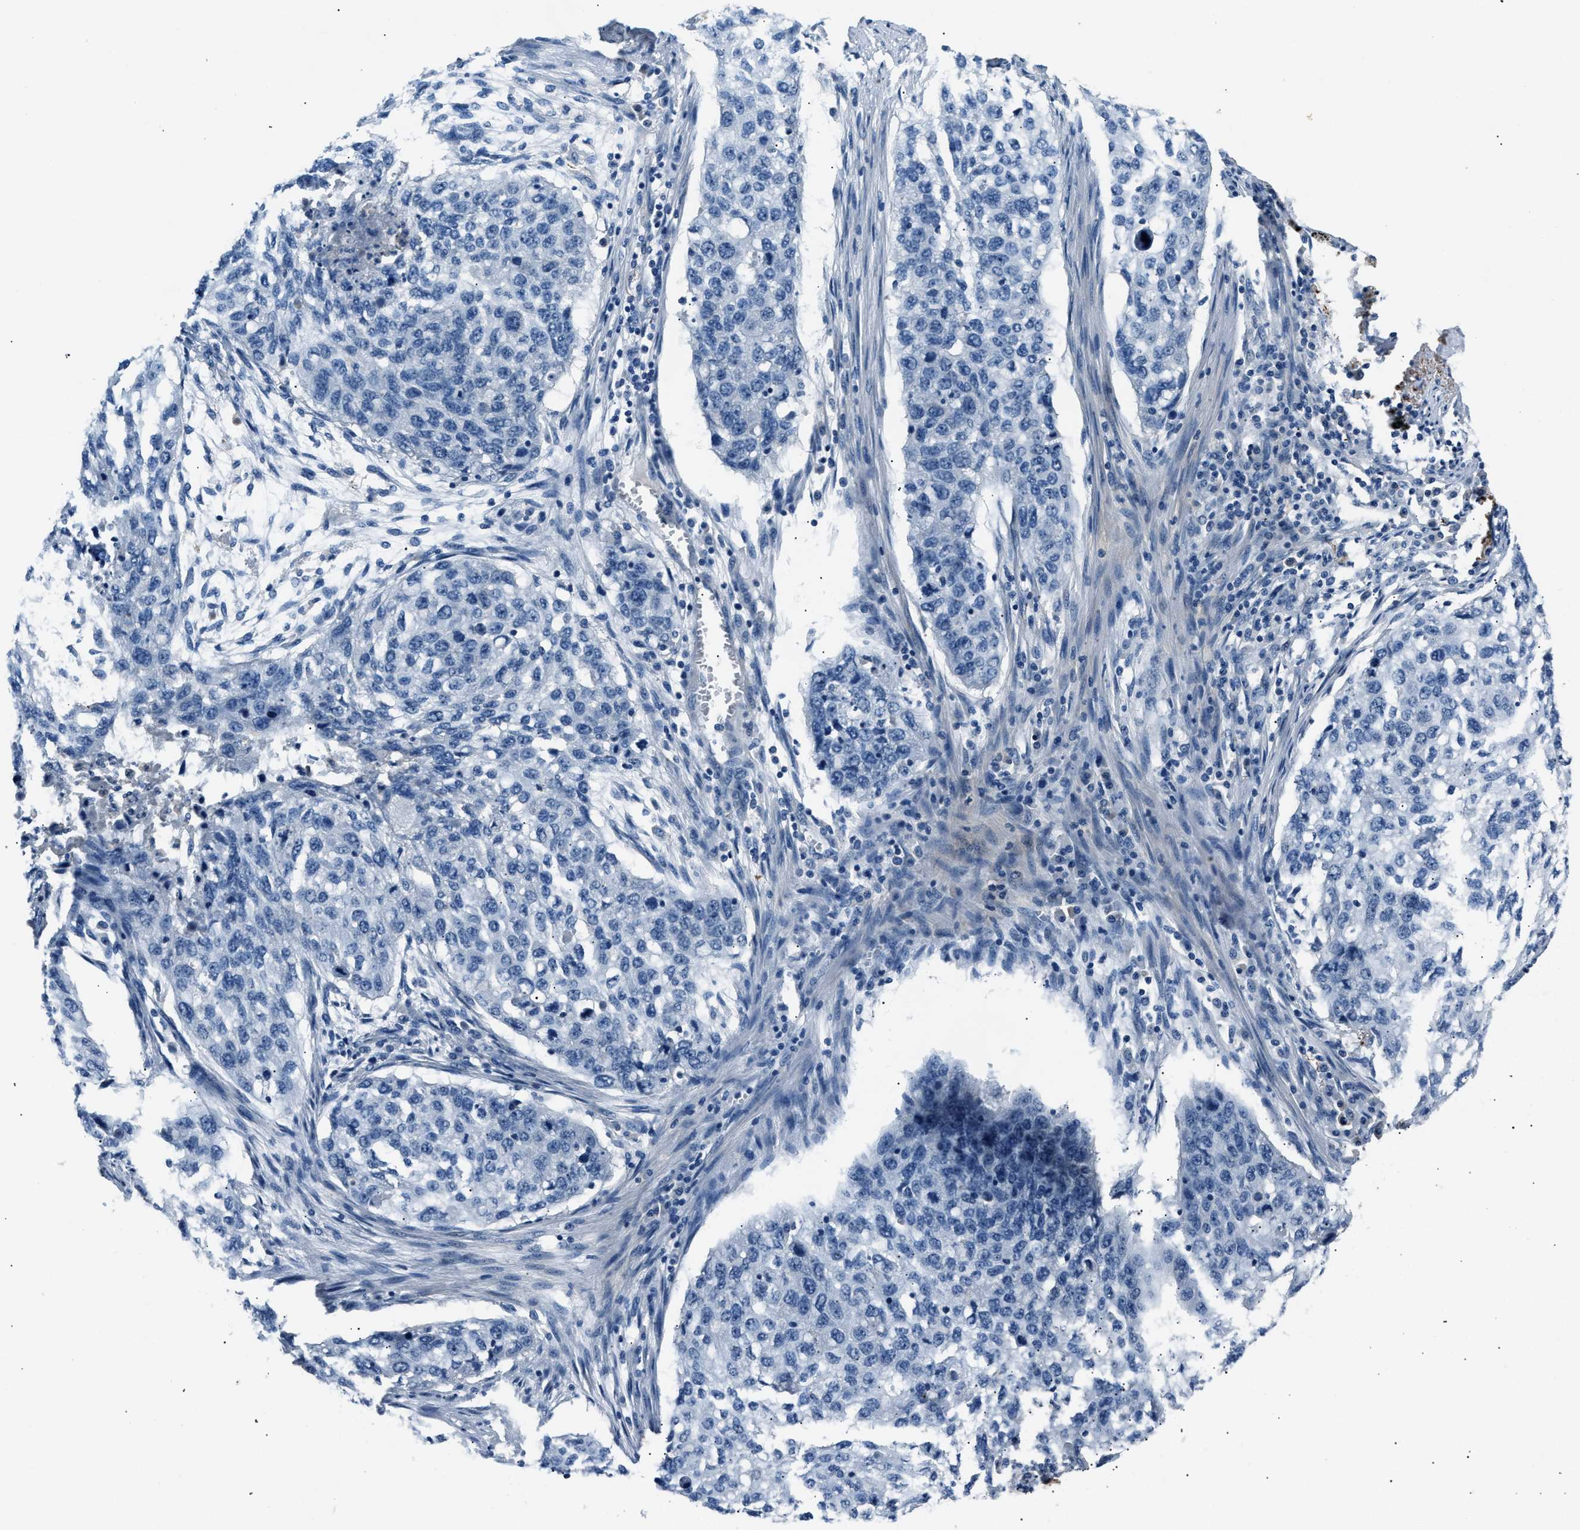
{"staining": {"intensity": "negative", "quantity": "none", "location": "none"}, "tissue": "lung cancer", "cell_type": "Tumor cells", "image_type": "cancer", "snomed": [{"axis": "morphology", "description": "Squamous cell carcinoma, NOS"}, {"axis": "topography", "description": "Lung"}], "caption": "This image is of lung cancer (squamous cell carcinoma) stained with immunohistochemistry to label a protein in brown with the nuclei are counter-stained blue. There is no staining in tumor cells.", "gene": "INHA", "patient": {"sex": "female", "age": 63}}